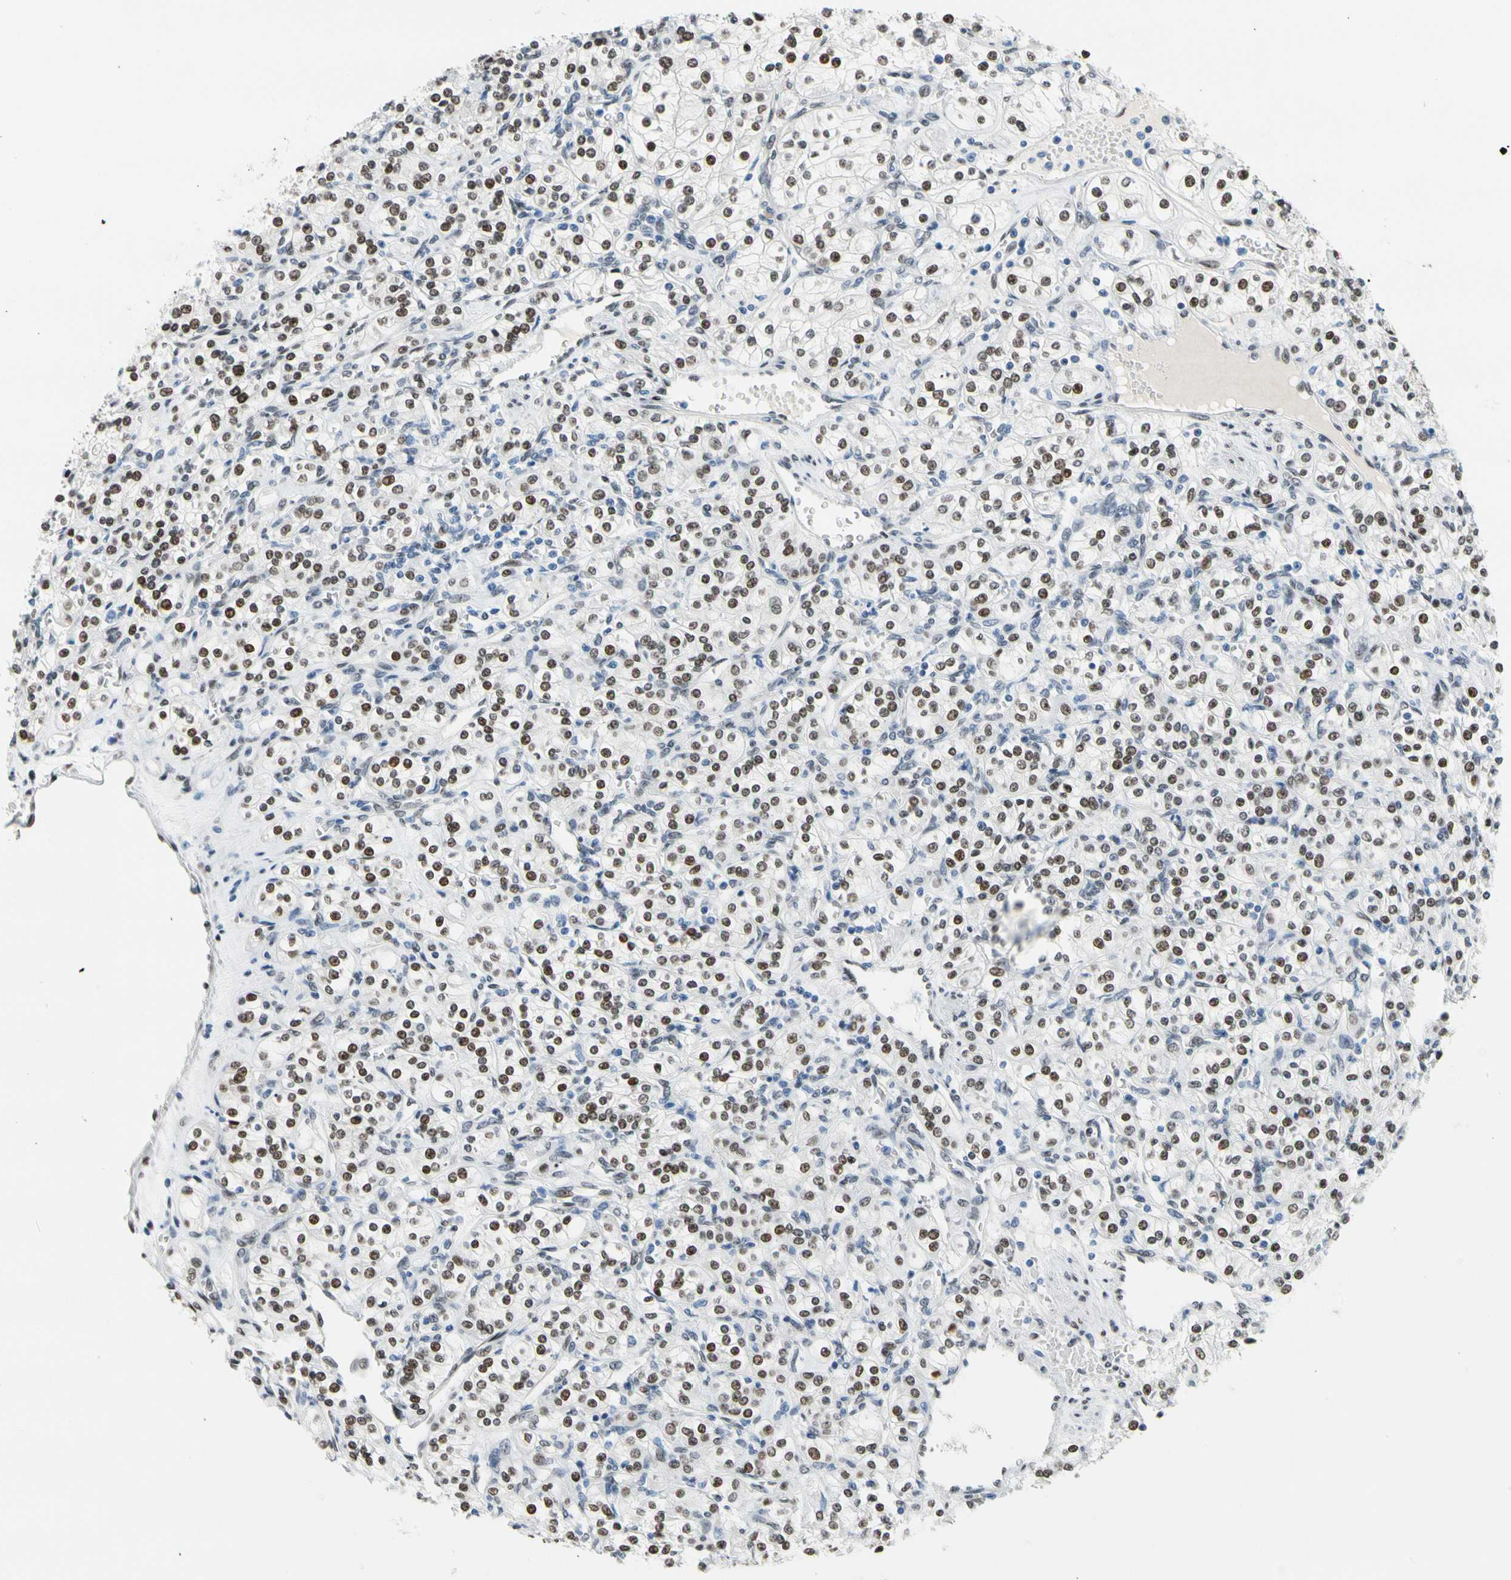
{"staining": {"intensity": "moderate", "quantity": ">75%", "location": "nuclear"}, "tissue": "renal cancer", "cell_type": "Tumor cells", "image_type": "cancer", "snomed": [{"axis": "morphology", "description": "Adenocarcinoma, NOS"}, {"axis": "topography", "description": "Kidney"}], "caption": "Moderate nuclear protein positivity is identified in about >75% of tumor cells in adenocarcinoma (renal). (IHC, brightfield microscopy, high magnification).", "gene": "NFIA", "patient": {"sex": "male", "age": 77}}